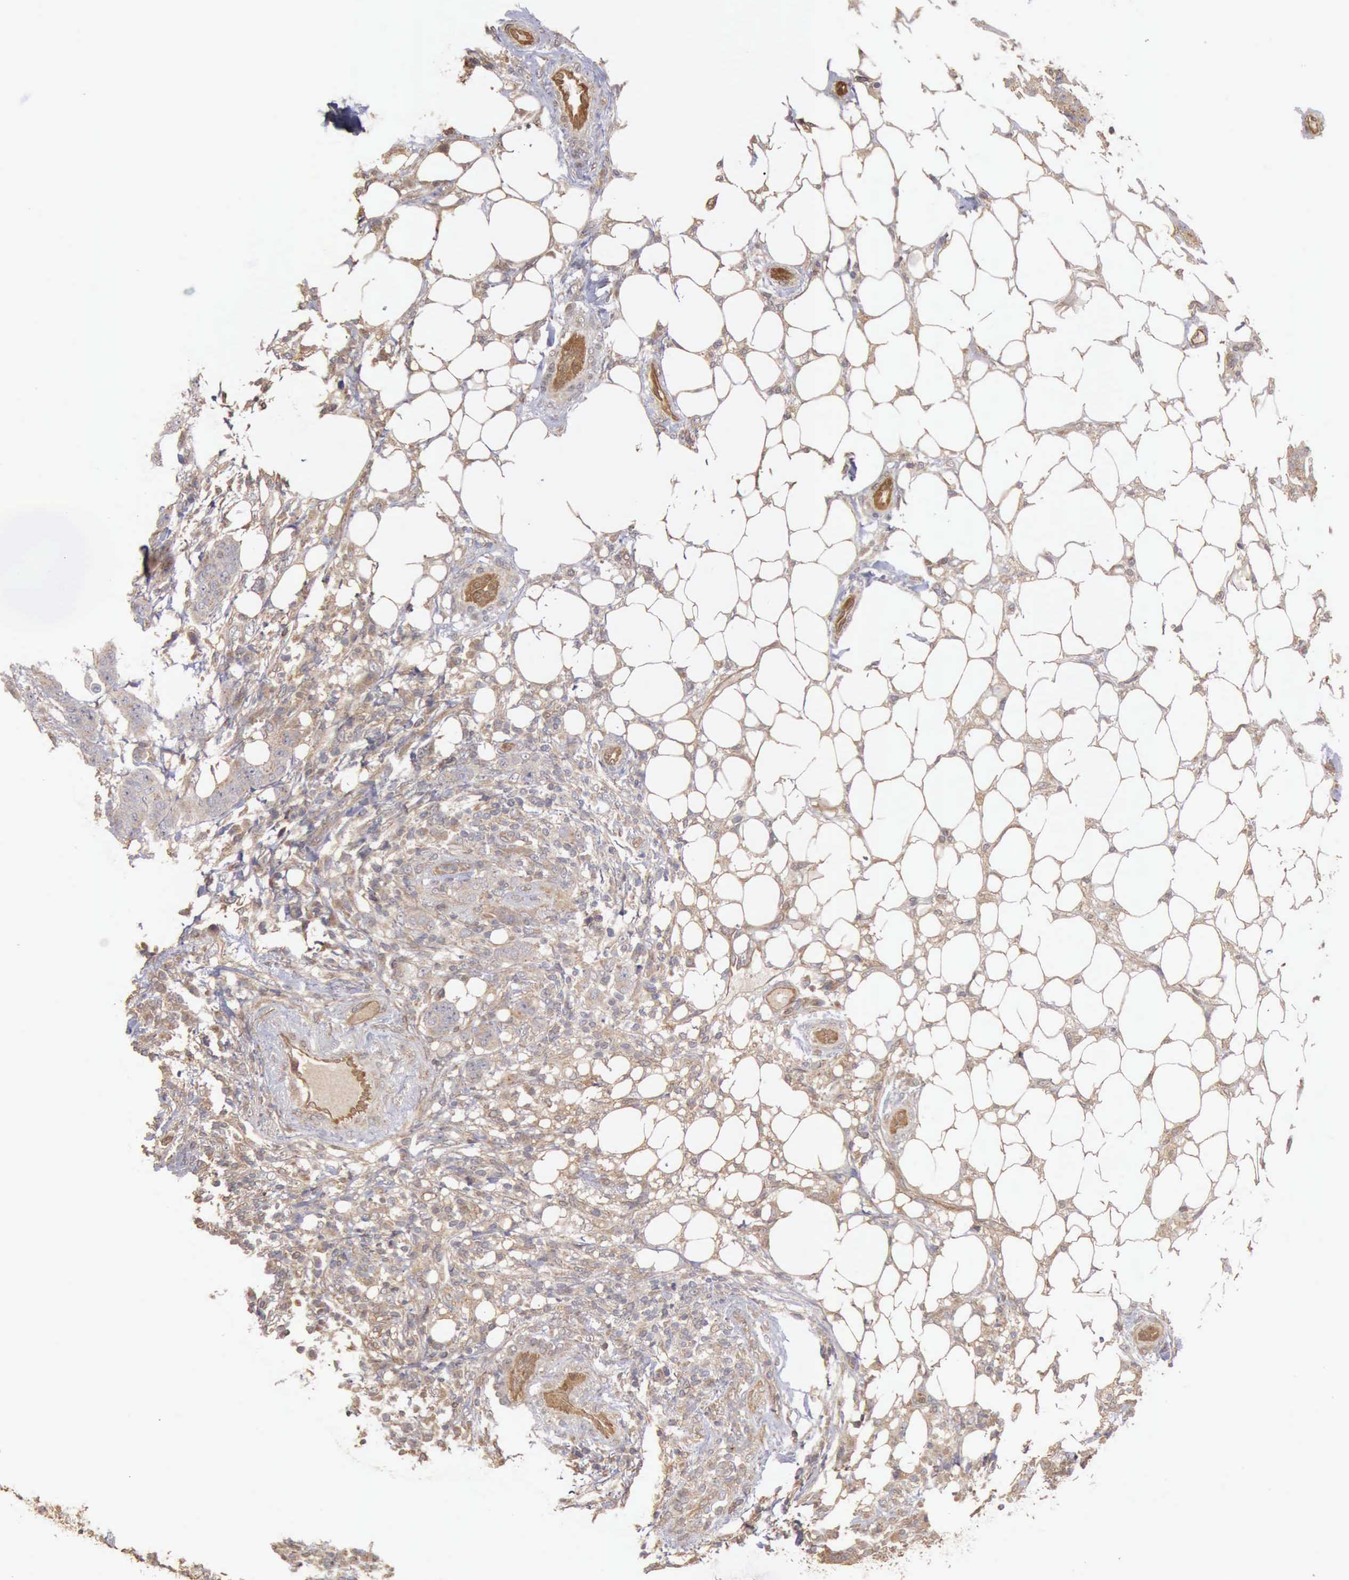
{"staining": {"intensity": "negative", "quantity": "none", "location": "none"}, "tissue": "breast cancer", "cell_type": "Tumor cells", "image_type": "cancer", "snomed": [{"axis": "morphology", "description": "Duct carcinoma"}, {"axis": "topography", "description": "Breast"}], "caption": "The immunohistochemistry (IHC) histopathology image has no significant staining in tumor cells of breast cancer (infiltrating ductal carcinoma) tissue. Nuclei are stained in blue.", "gene": "BMX", "patient": {"sex": "female", "age": 40}}